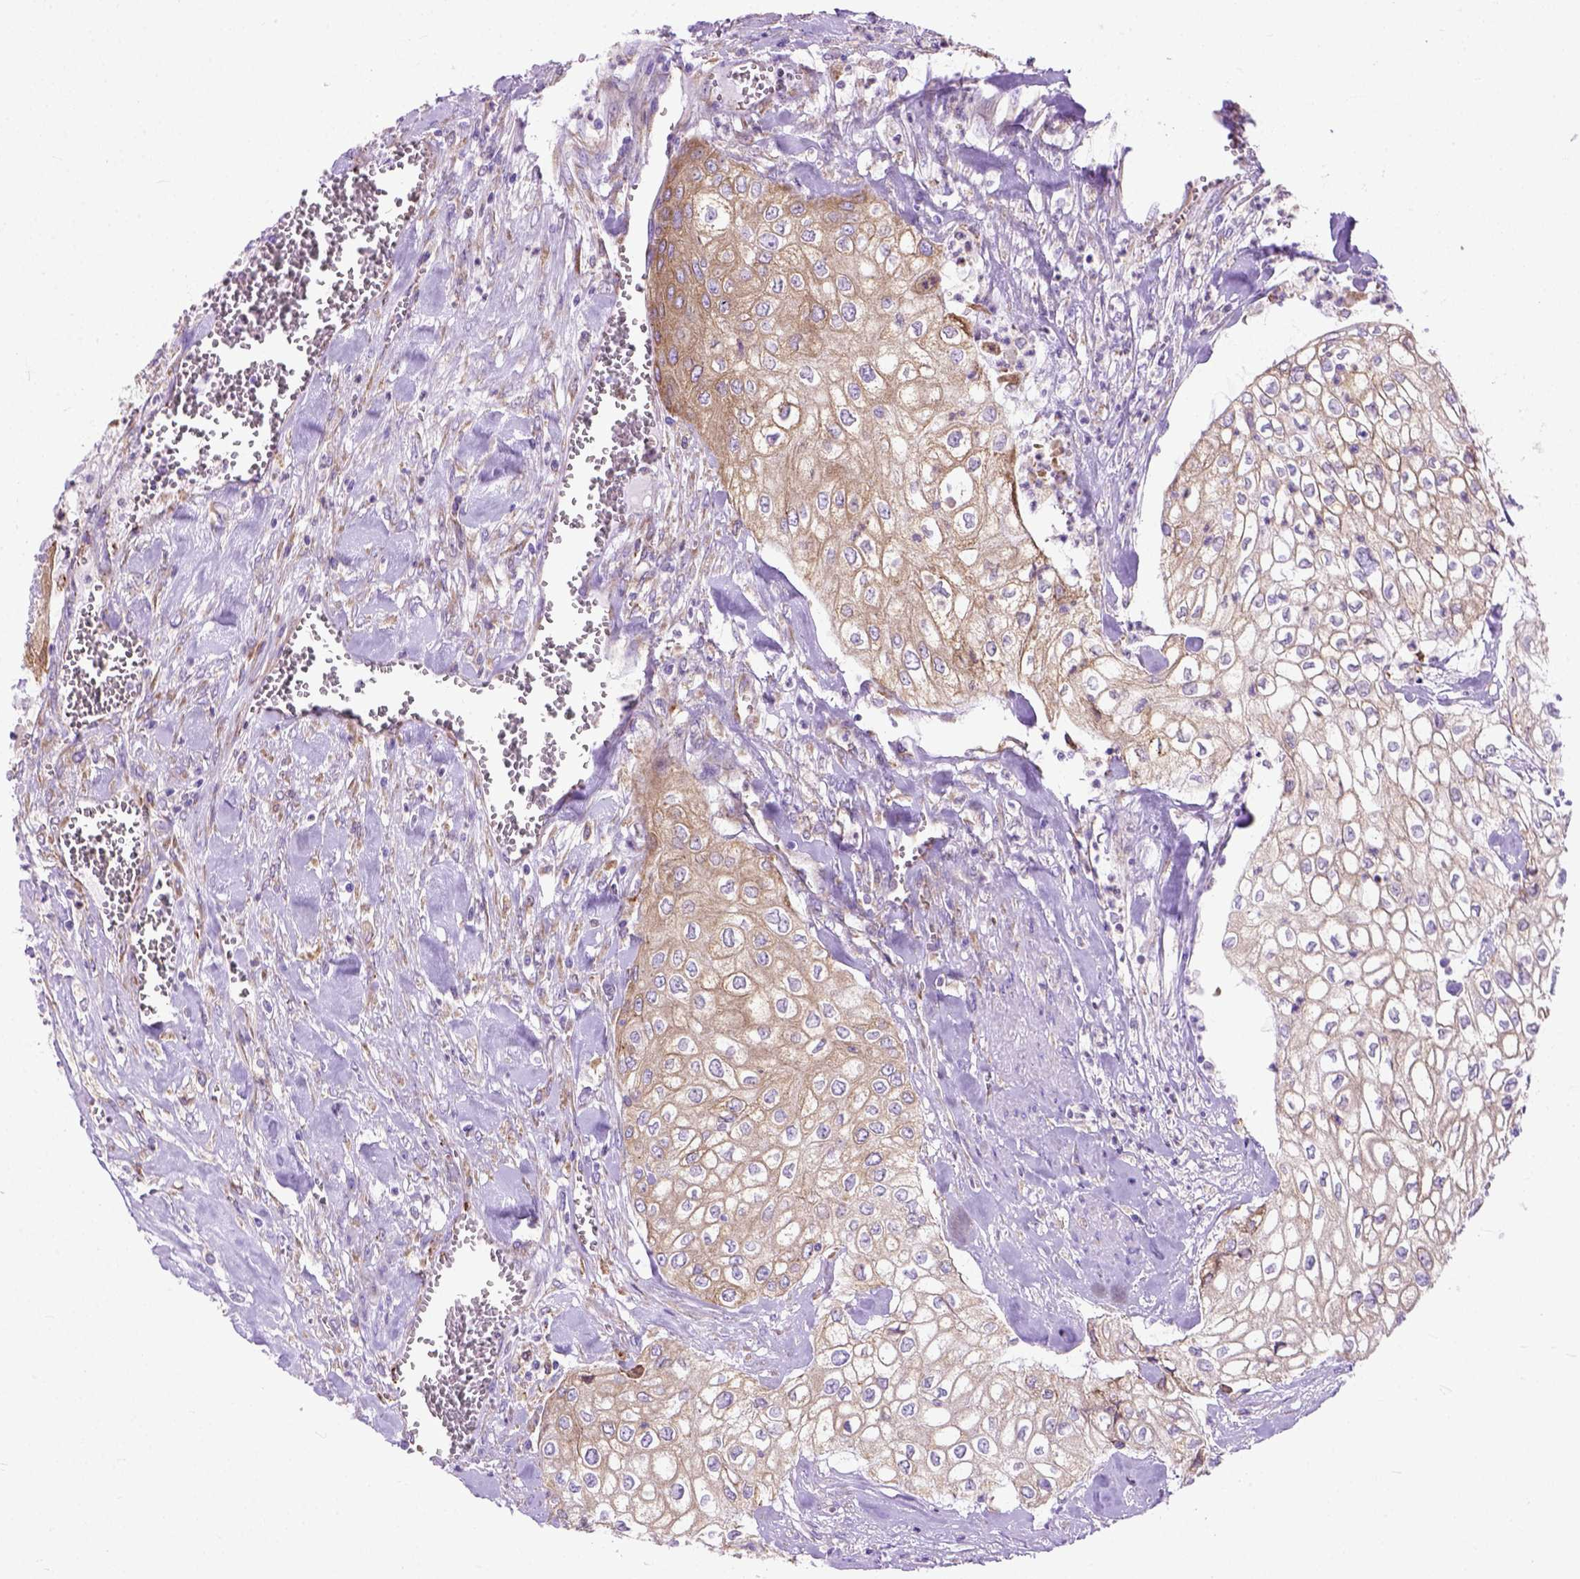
{"staining": {"intensity": "moderate", "quantity": ">75%", "location": "cytoplasmic/membranous"}, "tissue": "urothelial cancer", "cell_type": "Tumor cells", "image_type": "cancer", "snomed": [{"axis": "morphology", "description": "Urothelial carcinoma, High grade"}, {"axis": "topography", "description": "Urinary bladder"}], "caption": "This is a micrograph of immunohistochemistry staining of high-grade urothelial carcinoma, which shows moderate positivity in the cytoplasmic/membranous of tumor cells.", "gene": "PLK4", "patient": {"sex": "male", "age": 62}}